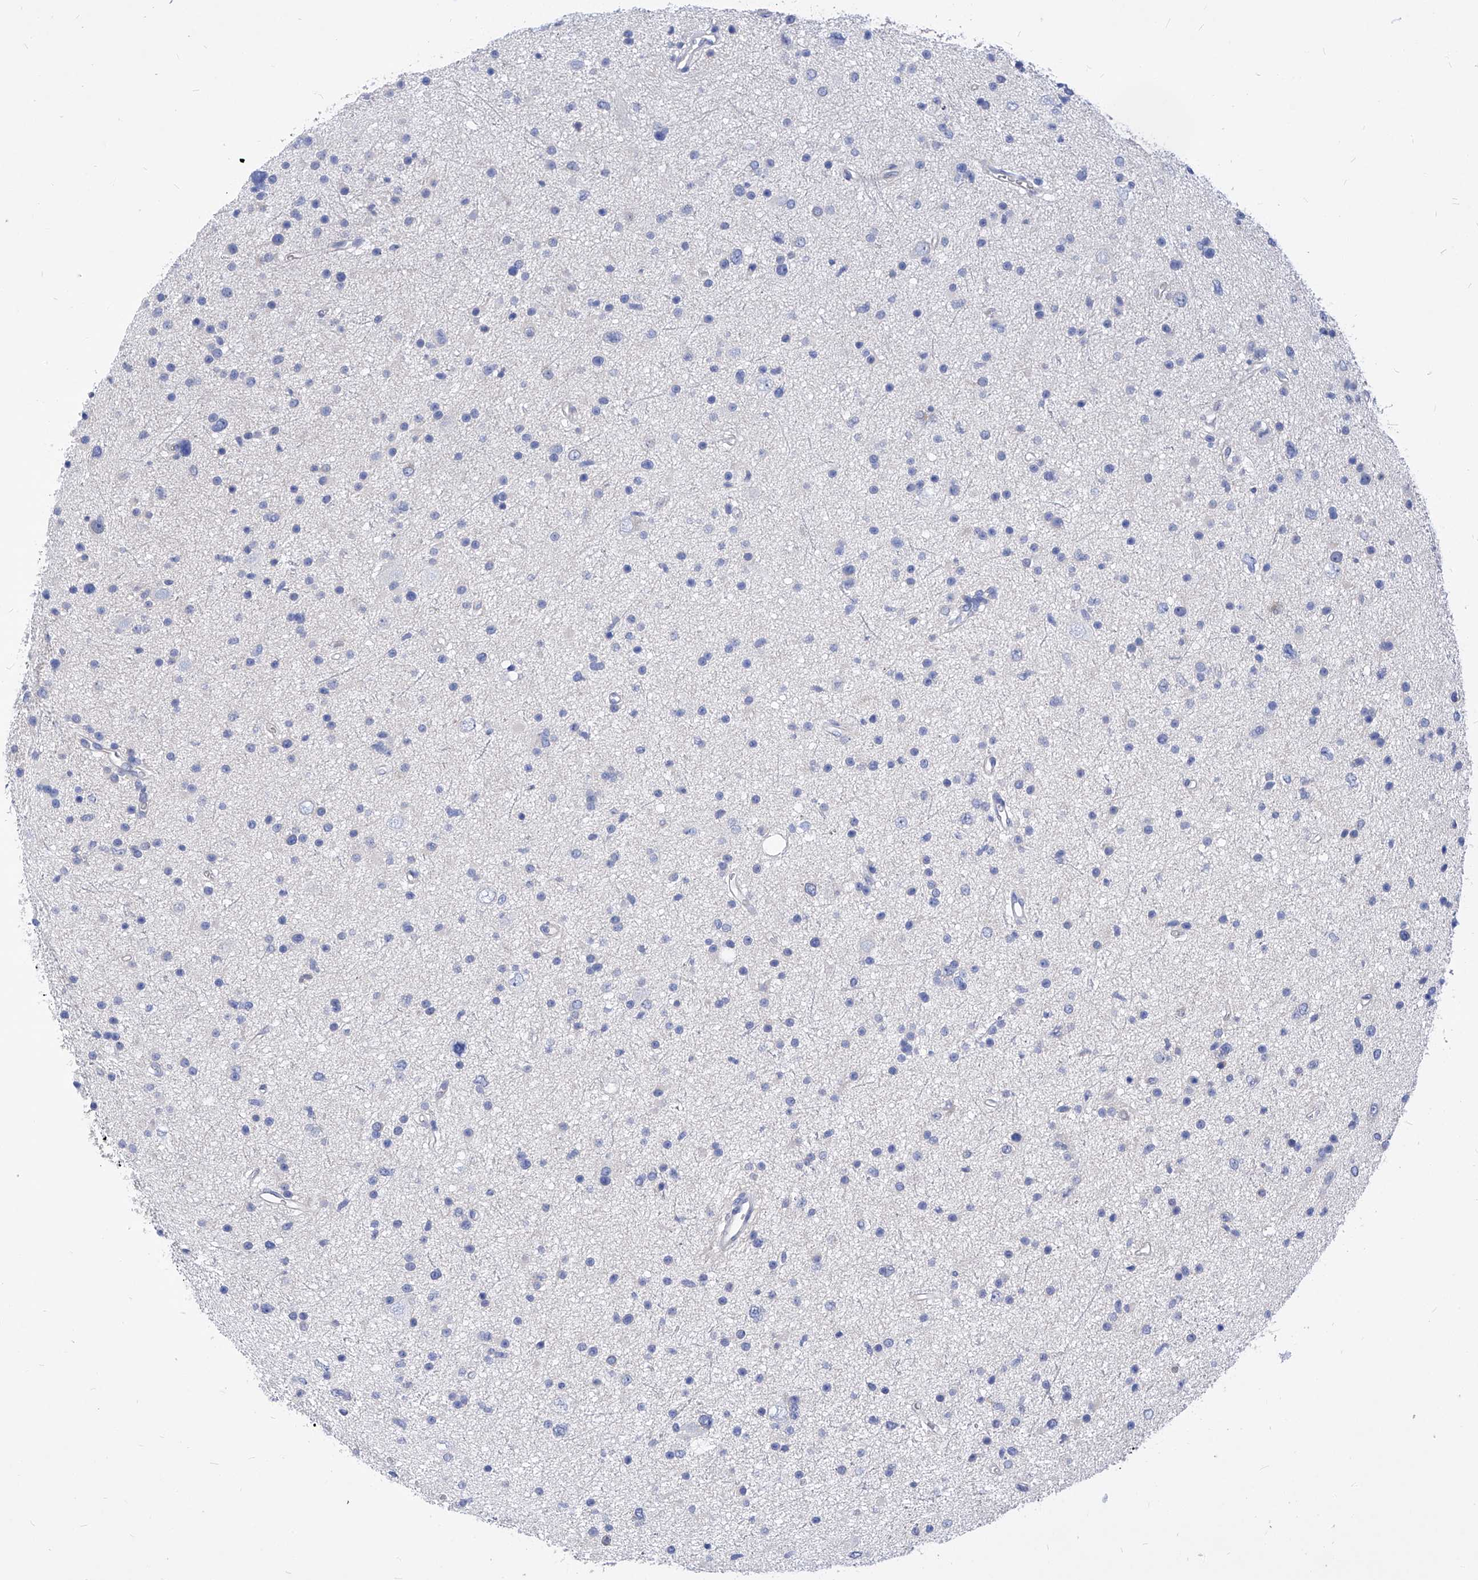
{"staining": {"intensity": "negative", "quantity": "none", "location": "none"}, "tissue": "glioma", "cell_type": "Tumor cells", "image_type": "cancer", "snomed": [{"axis": "morphology", "description": "Glioma, malignant, Low grade"}, {"axis": "topography", "description": "Cerebral cortex"}], "caption": "Tumor cells are negative for protein expression in human glioma.", "gene": "XPNPEP1", "patient": {"sex": "female", "age": 39}}